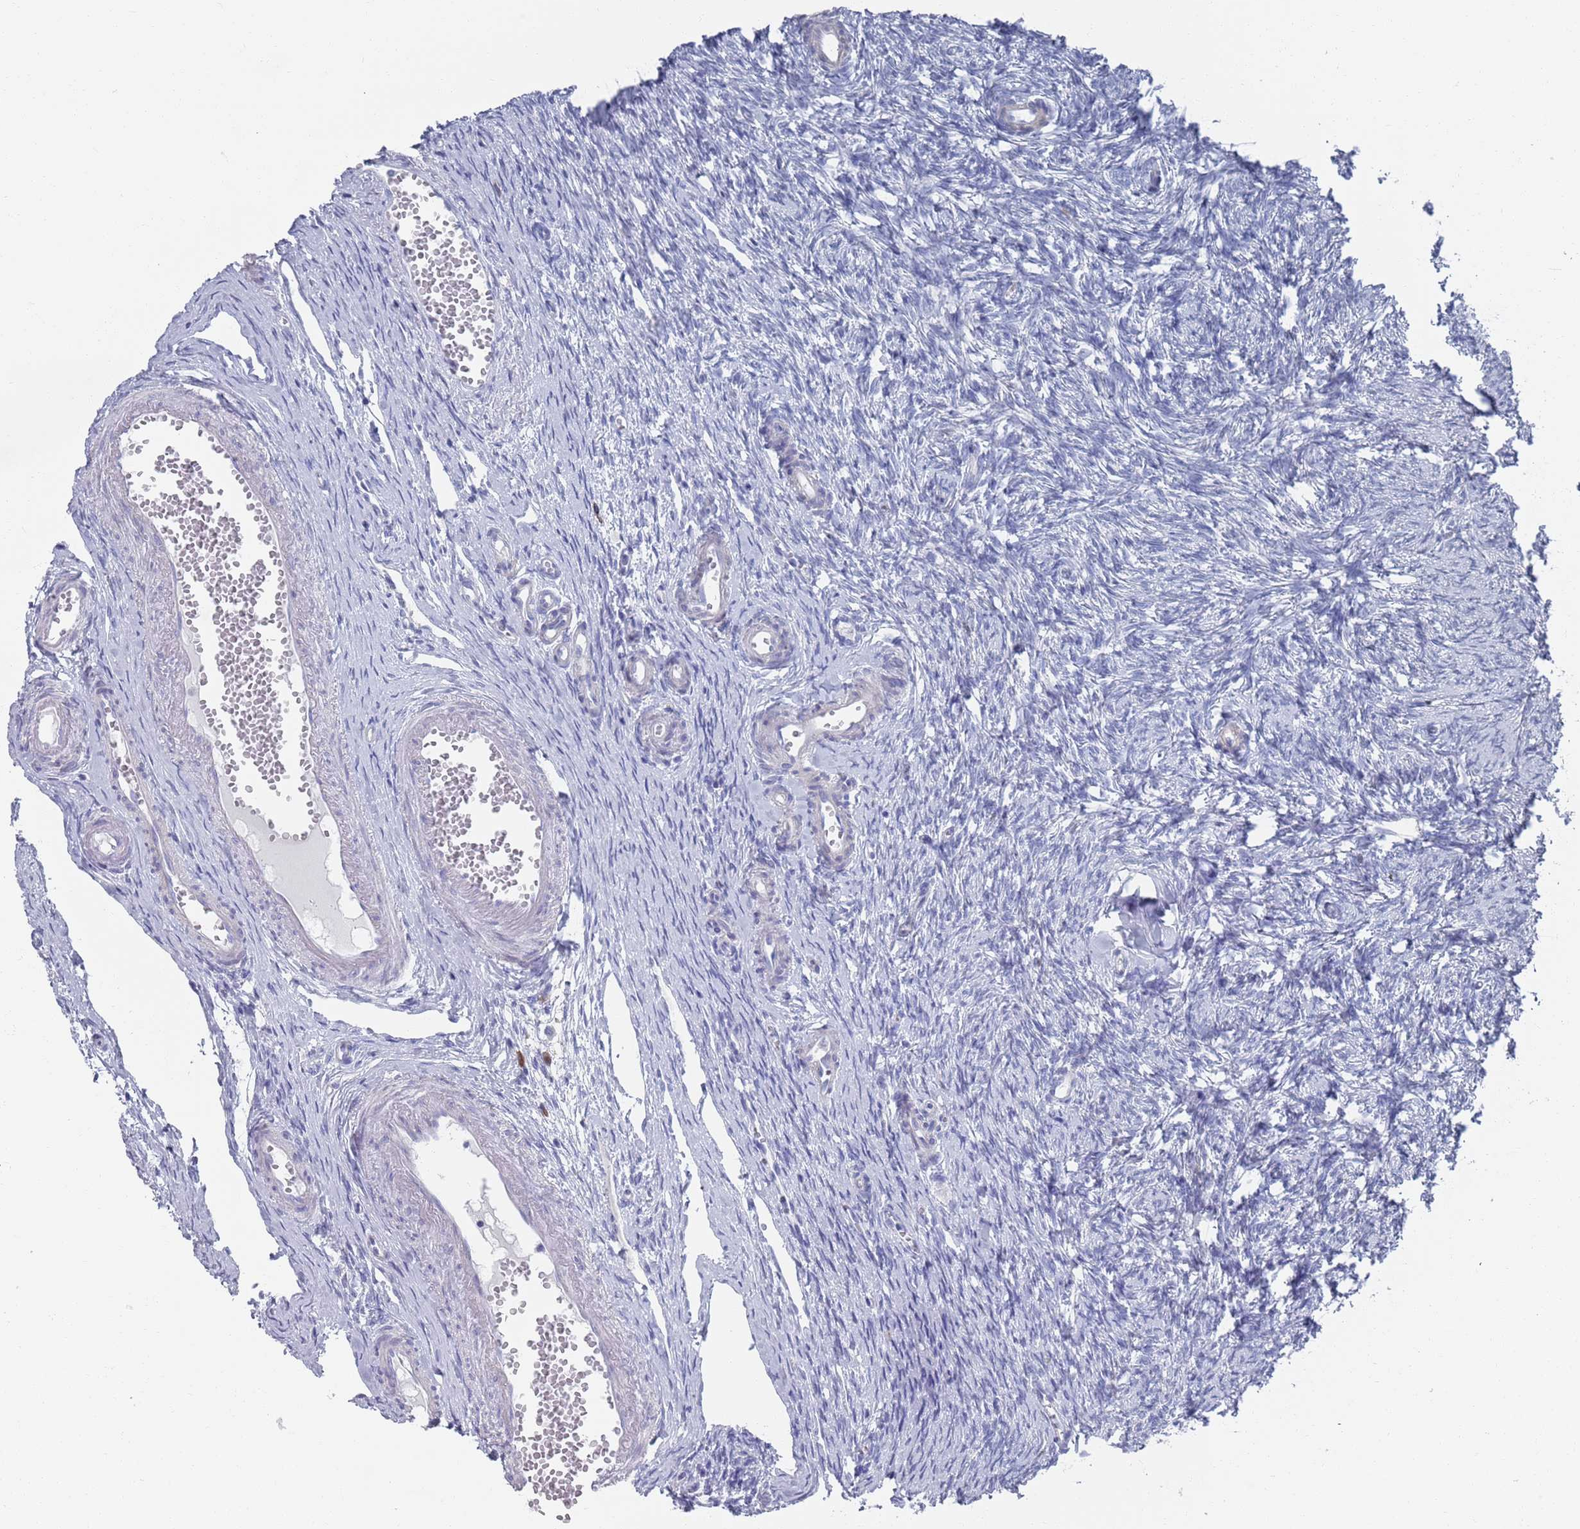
{"staining": {"intensity": "negative", "quantity": "none", "location": "none"}, "tissue": "ovary", "cell_type": "Follicle cells", "image_type": "normal", "snomed": [{"axis": "morphology", "description": "Normal tissue, NOS"}, {"axis": "topography", "description": "Ovary"}], "caption": "High power microscopy image of an immunohistochemistry micrograph of unremarkable ovary, revealing no significant positivity in follicle cells.", "gene": "MAT1A", "patient": {"sex": "female", "age": 51}}